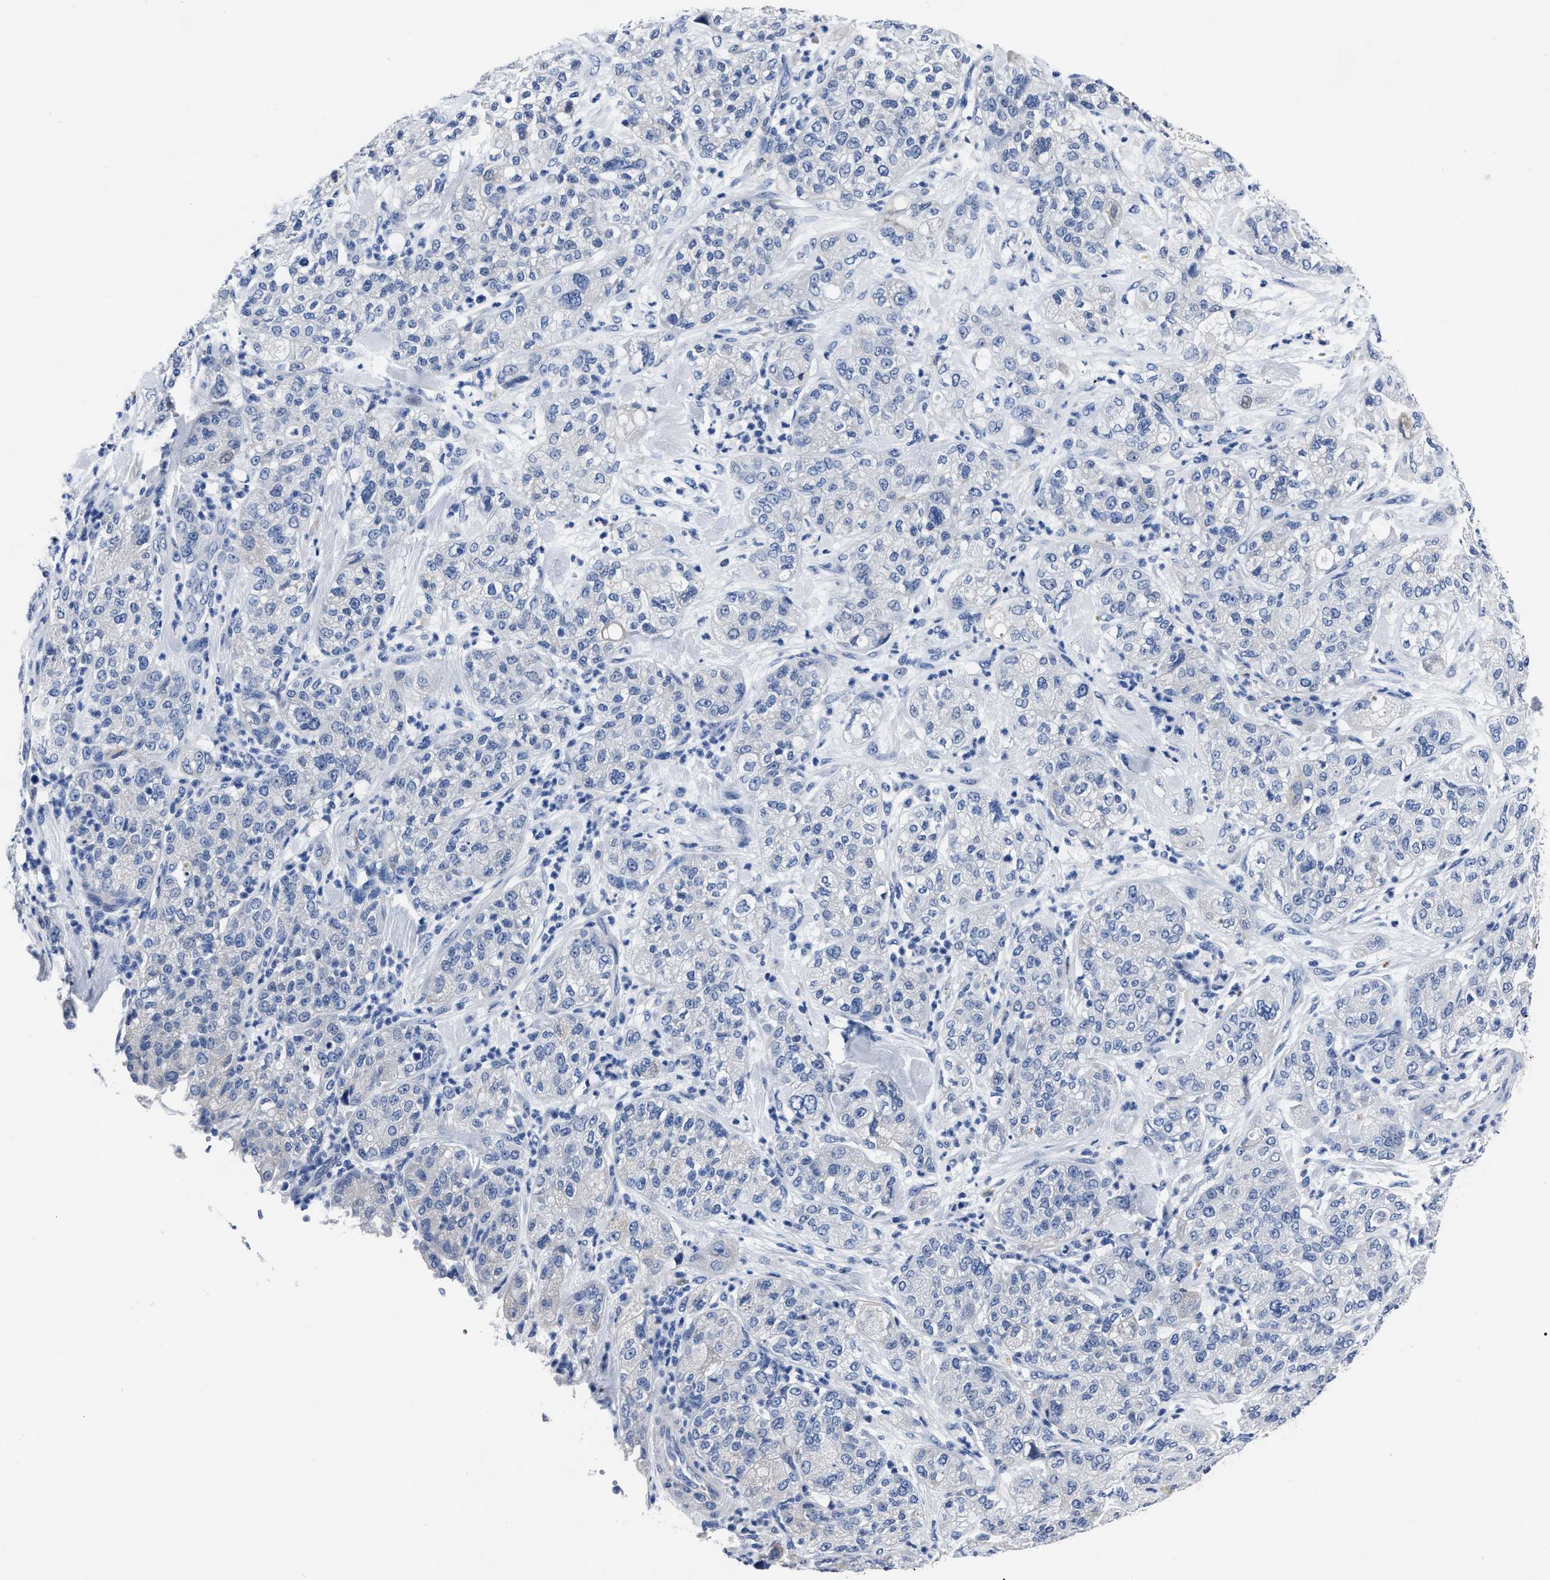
{"staining": {"intensity": "negative", "quantity": "none", "location": "none"}, "tissue": "pancreatic cancer", "cell_type": "Tumor cells", "image_type": "cancer", "snomed": [{"axis": "morphology", "description": "Adenocarcinoma, NOS"}, {"axis": "topography", "description": "Pancreas"}], "caption": "This is an immunohistochemistry (IHC) micrograph of adenocarcinoma (pancreatic). There is no expression in tumor cells.", "gene": "MOV10L1", "patient": {"sex": "female", "age": 78}}